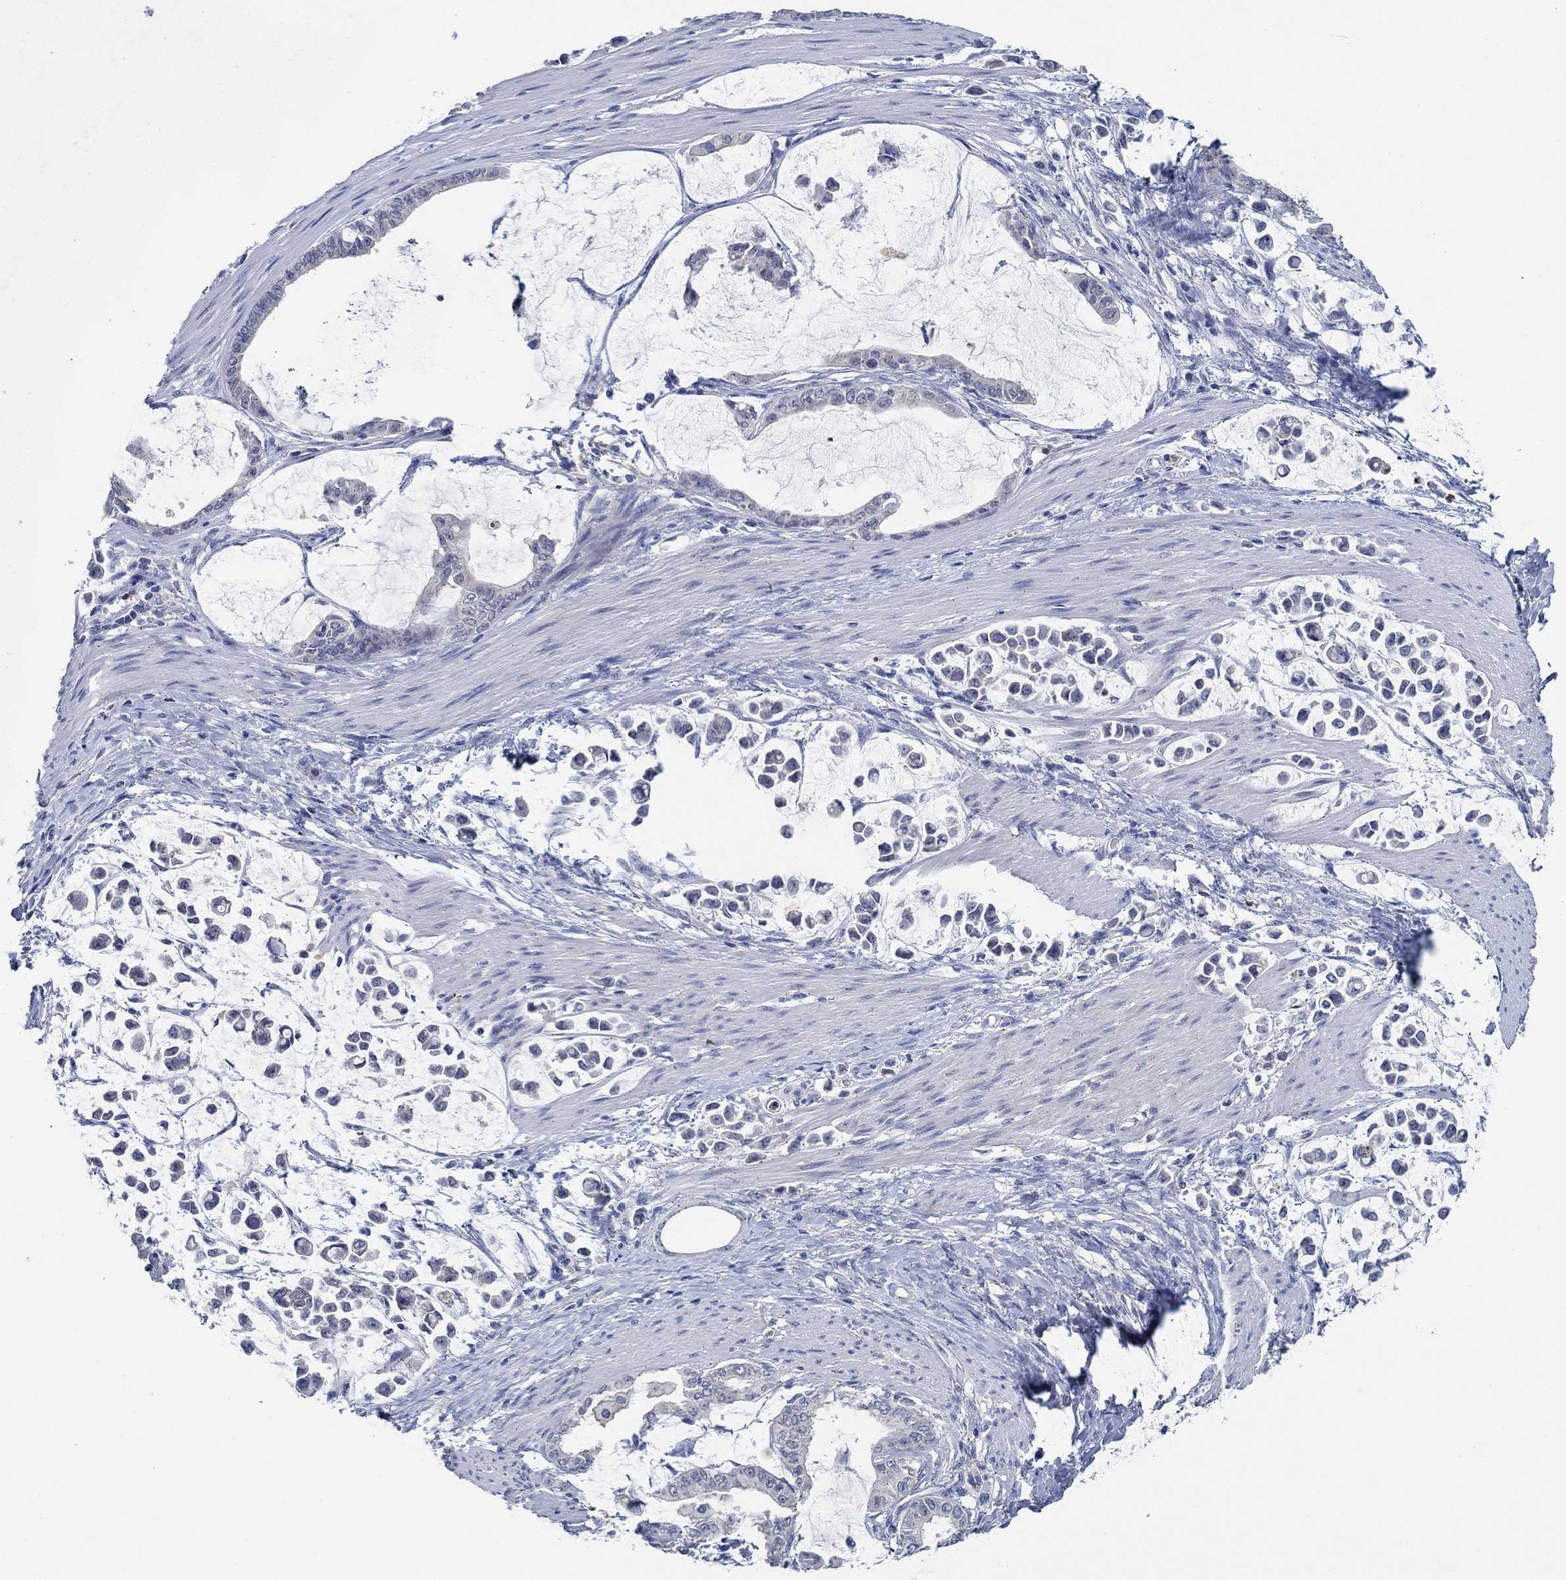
{"staining": {"intensity": "negative", "quantity": "none", "location": "none"}, "tissue": "stomach cancer", "cell_type": "Tumor cells", "image_type": "cancer", "snomed": [{"axis": "morphology", "description": "Adenocarcinoma, NOS"}, {"axis": "topography", "description": "Stomach"}], "caption": "Tumor cells are negative for brown protein staining in stomach cancer.", "gene": "CPM", "patient": {"sex": "male", "age": 82}}